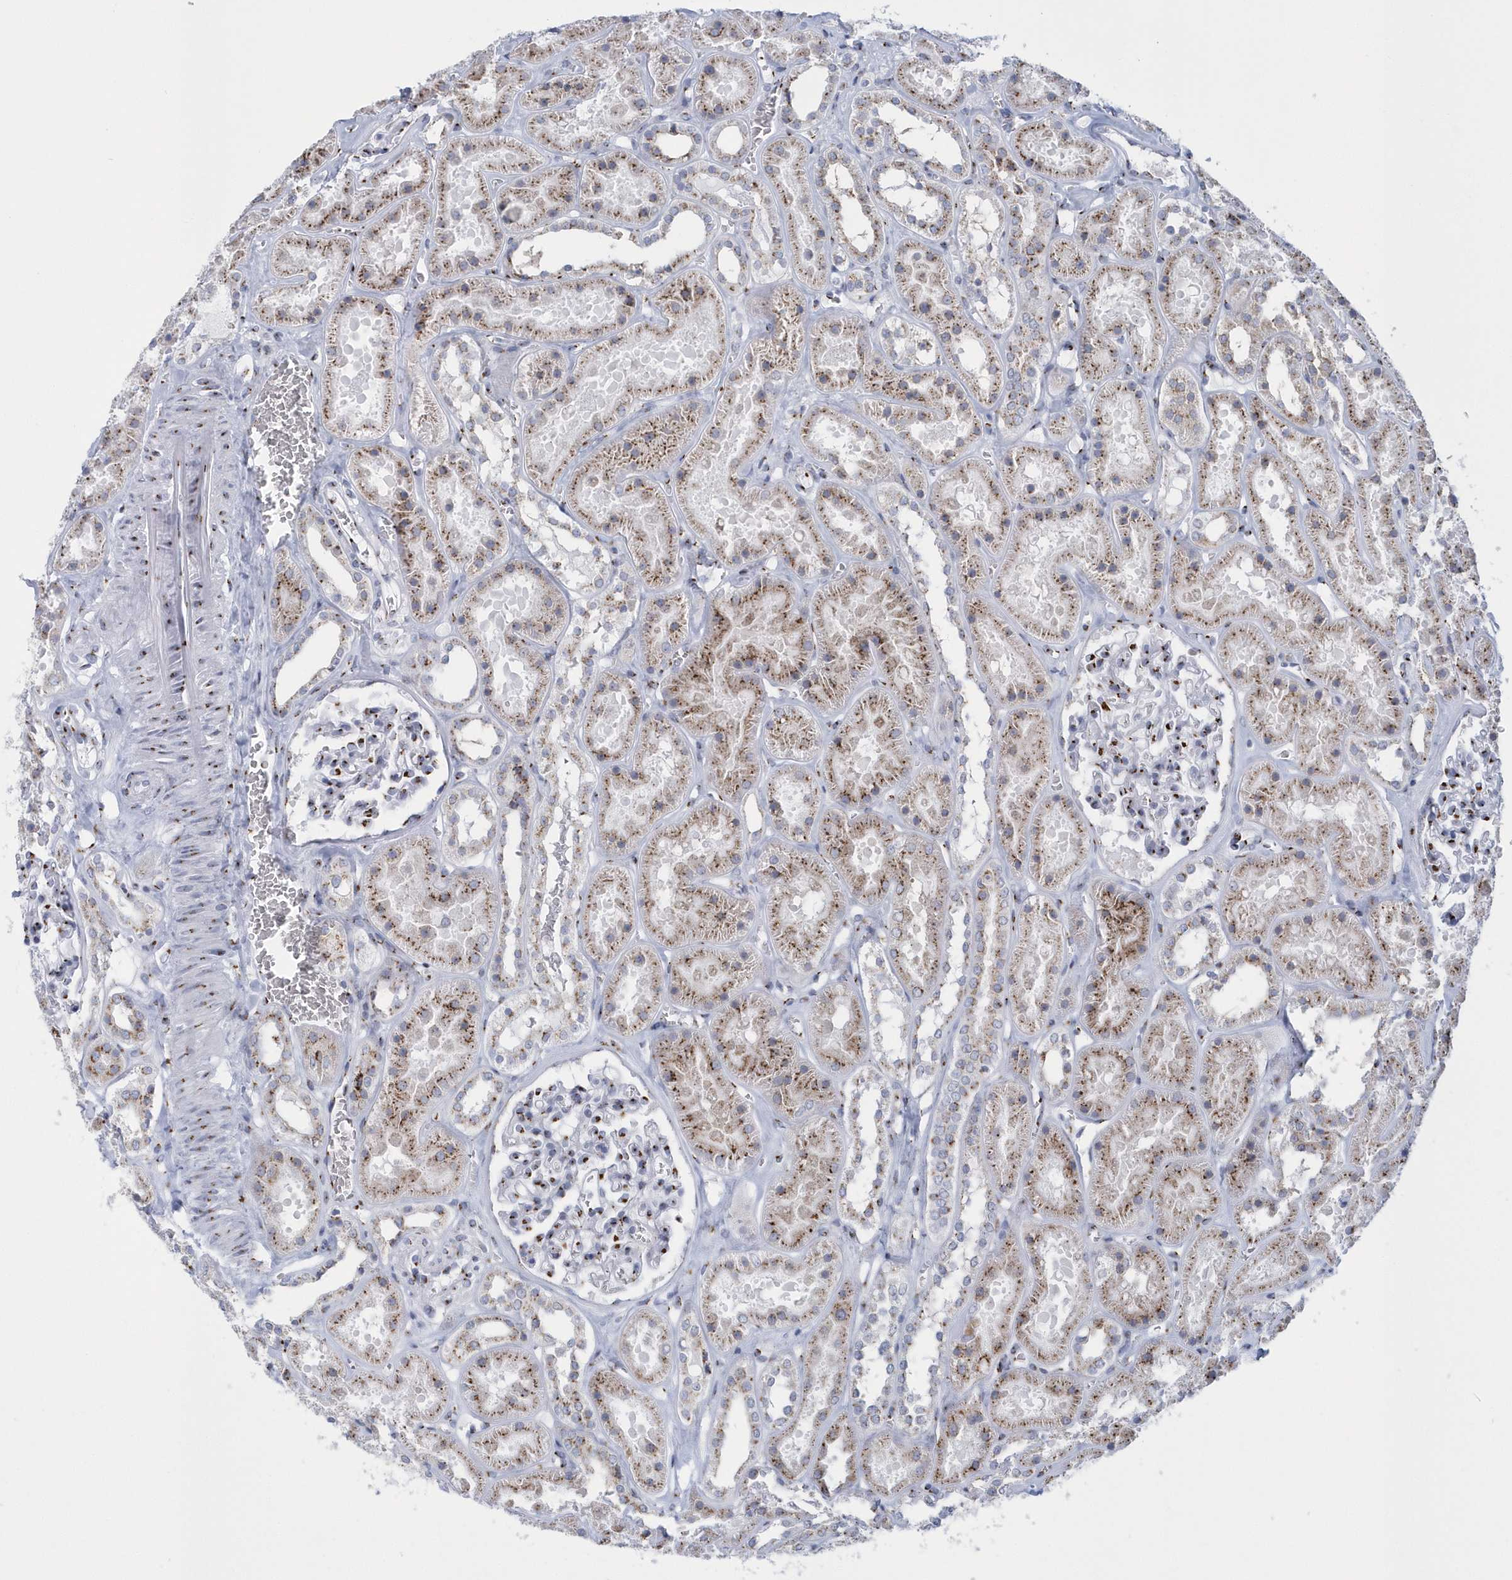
{"staining": {"intensity": "strong", "quantity": "25%-75%", "location": "cytoplasmic/membranous"}, "tissue": "kidney", "cell_type": "Cells in glomeruli", "image_type": "normal", "snomed": [{"axis": "morphology", "description": "Normal tissue, NOS"}, {"axis": "topography", "description": "Kidney"}], "caption": "Kidney stained for a protein displays strong cytoplasmic/membranous positivity in cells in glomeruli. The staining is performed using DAB (3,3'-diaminobenzidine) brown chromogen to label protein expression. The nuclei are counter-stained blue using hematoxylin.", "gene": "SLX9", "patient": {"sex": "female", "age": 41}}